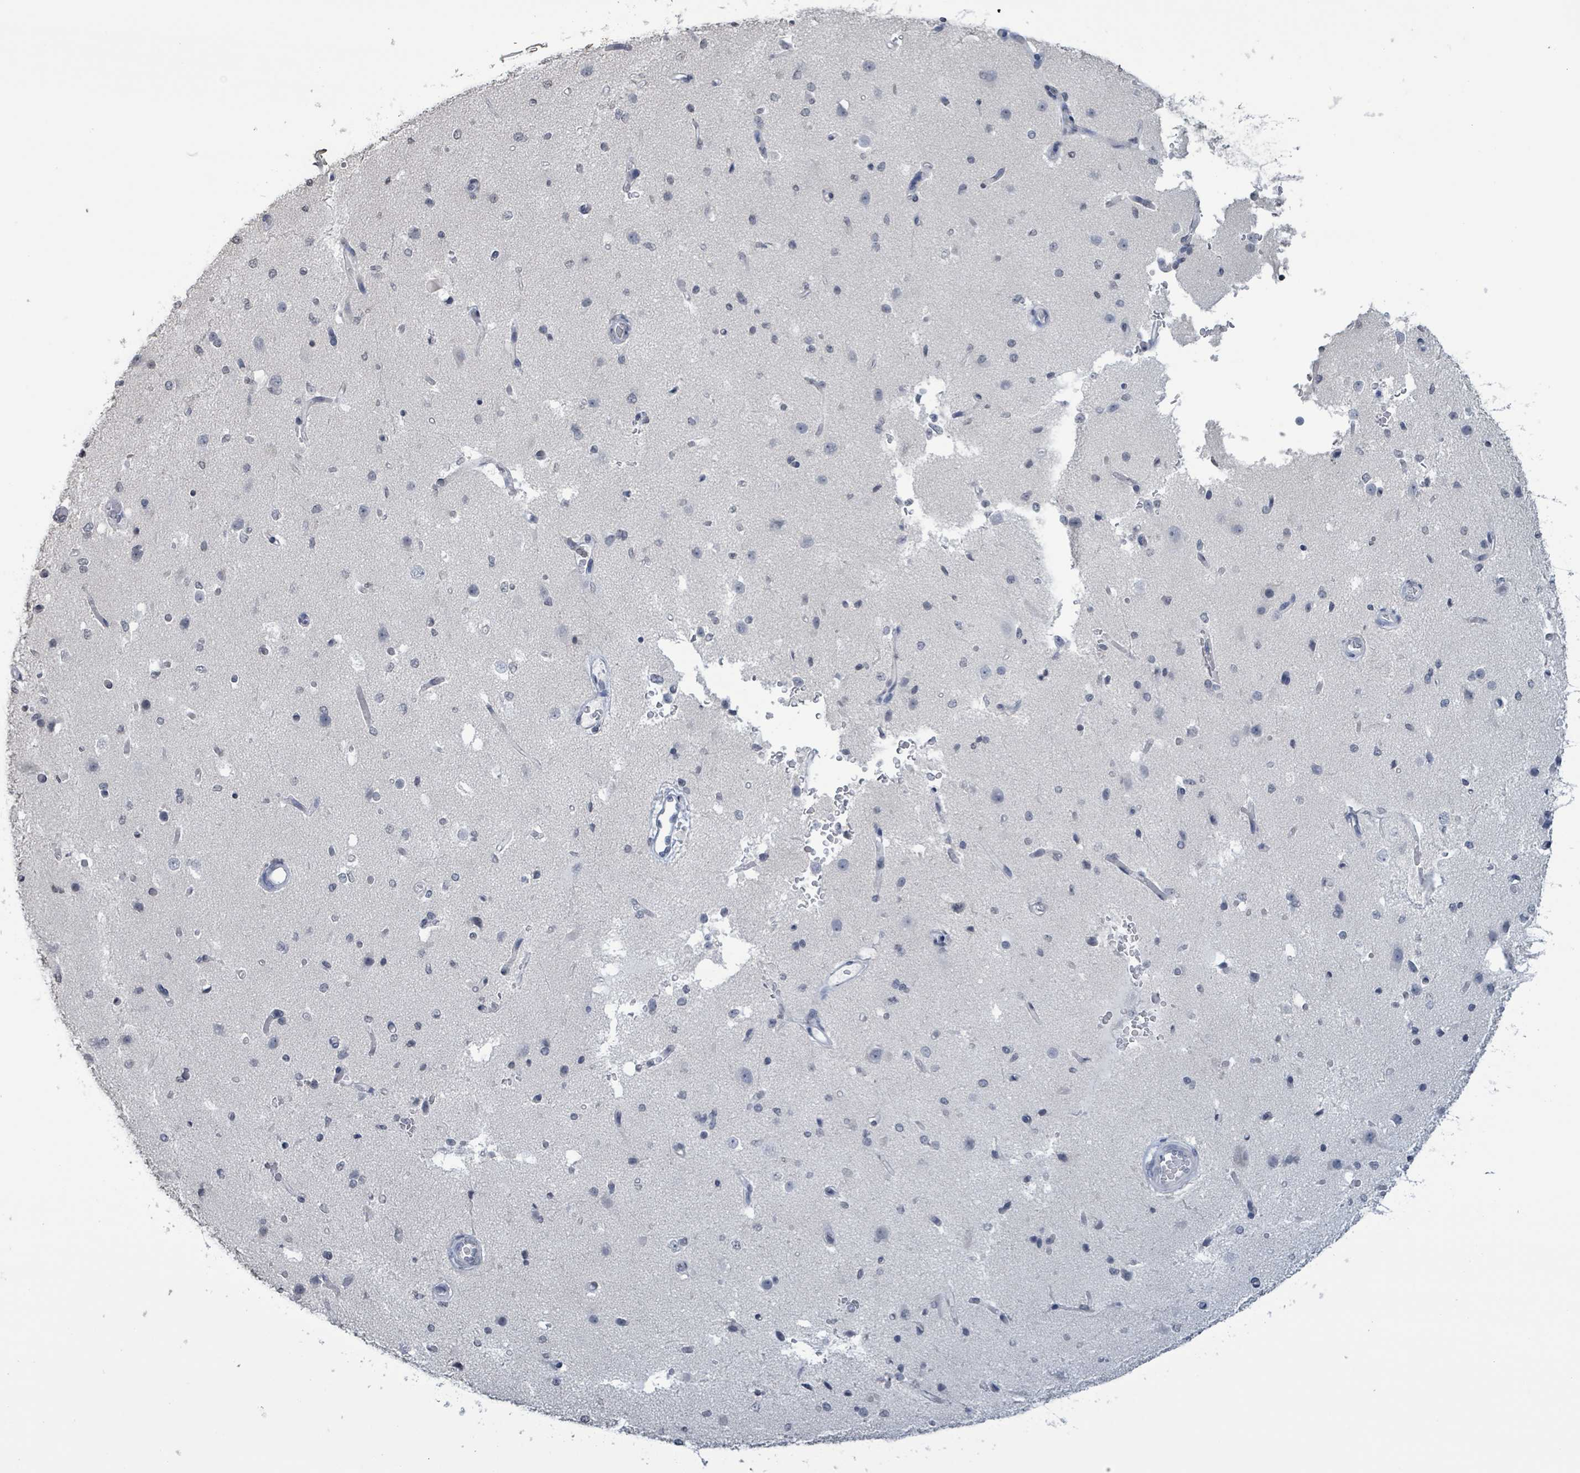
{"staining": {"intensity": "negative", "quantity": "none", "location": "none"}, "tissue": "cerebral cortex", "cell_type": "Endothelial cells", "image_type": "normal", "snomed": [{"axis": "morphology", "description": "Normal tissue, NOS"}, {"axis": "morphology", "description": "Inflammation, NOS"}, {"axis": "topography", "description": "Cerebral cortex"}], "caption": "Histopathology image shows no protein staining in endothelial cells of benign cerebral cortex. The staining is performed using DAB (3,3'-diaminobenzidine) brown chromogen with nuclei counter-stained in using hematoxylin.", "gene": "CA9", "patient": {"sex": "male", "age": 6}}